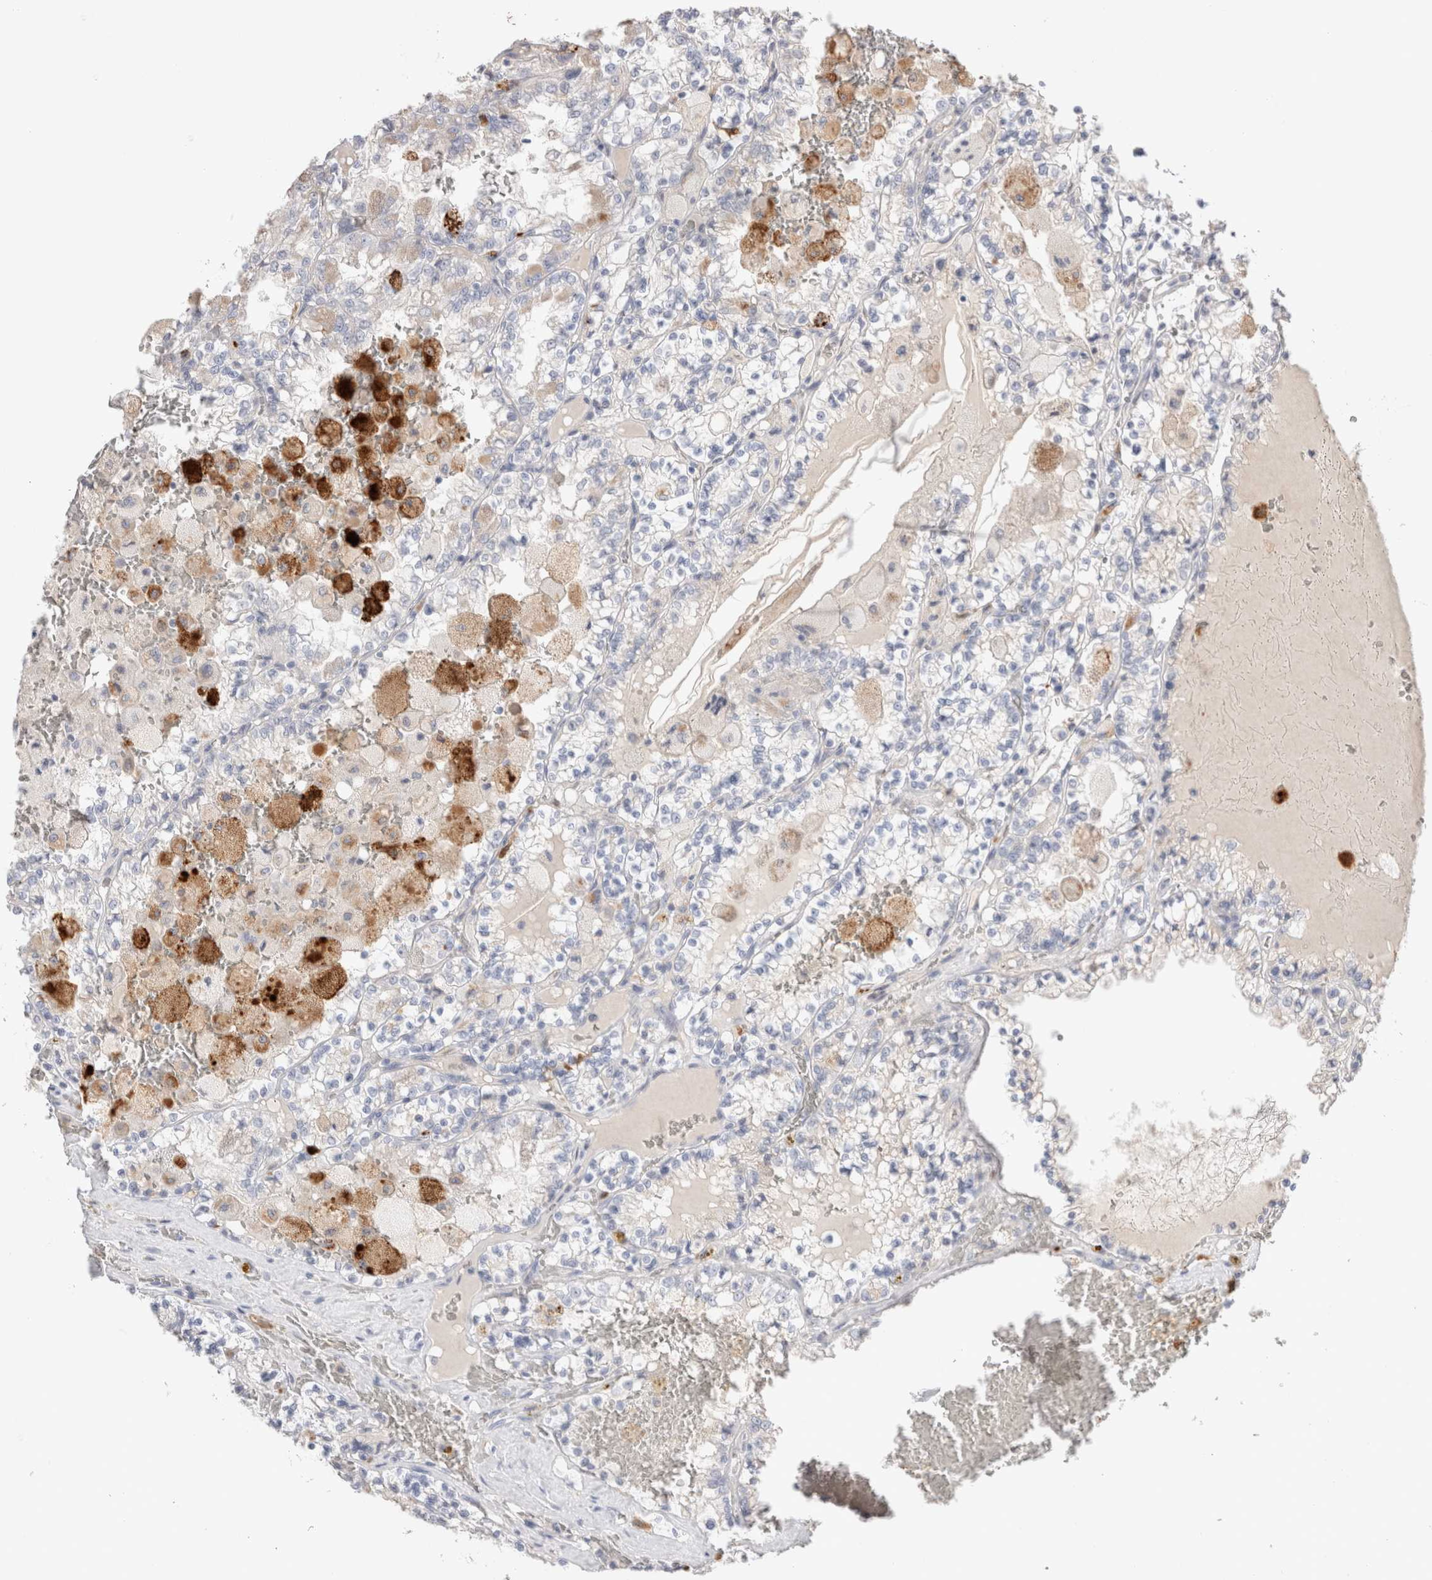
{"staining": {"intensity": "negative", "quantity": "none", "location": "none"}, "tissue": "renal cancer", "cell_type": "Tumor cells", "image_type": "cancer", "snomed": [{"axis": "morphology", "description": "Adenocarcinoma, NOS"}, {"axis": "topography", "description": "Kidney"}], "caption": "High power microscopy image of an immunohistochemistry (IHC) micrograph of renal cancer, revealing no significant staining in tumor cells.", "gene": "HPGDS", "patient": {"sex": "female", "age": 56}}